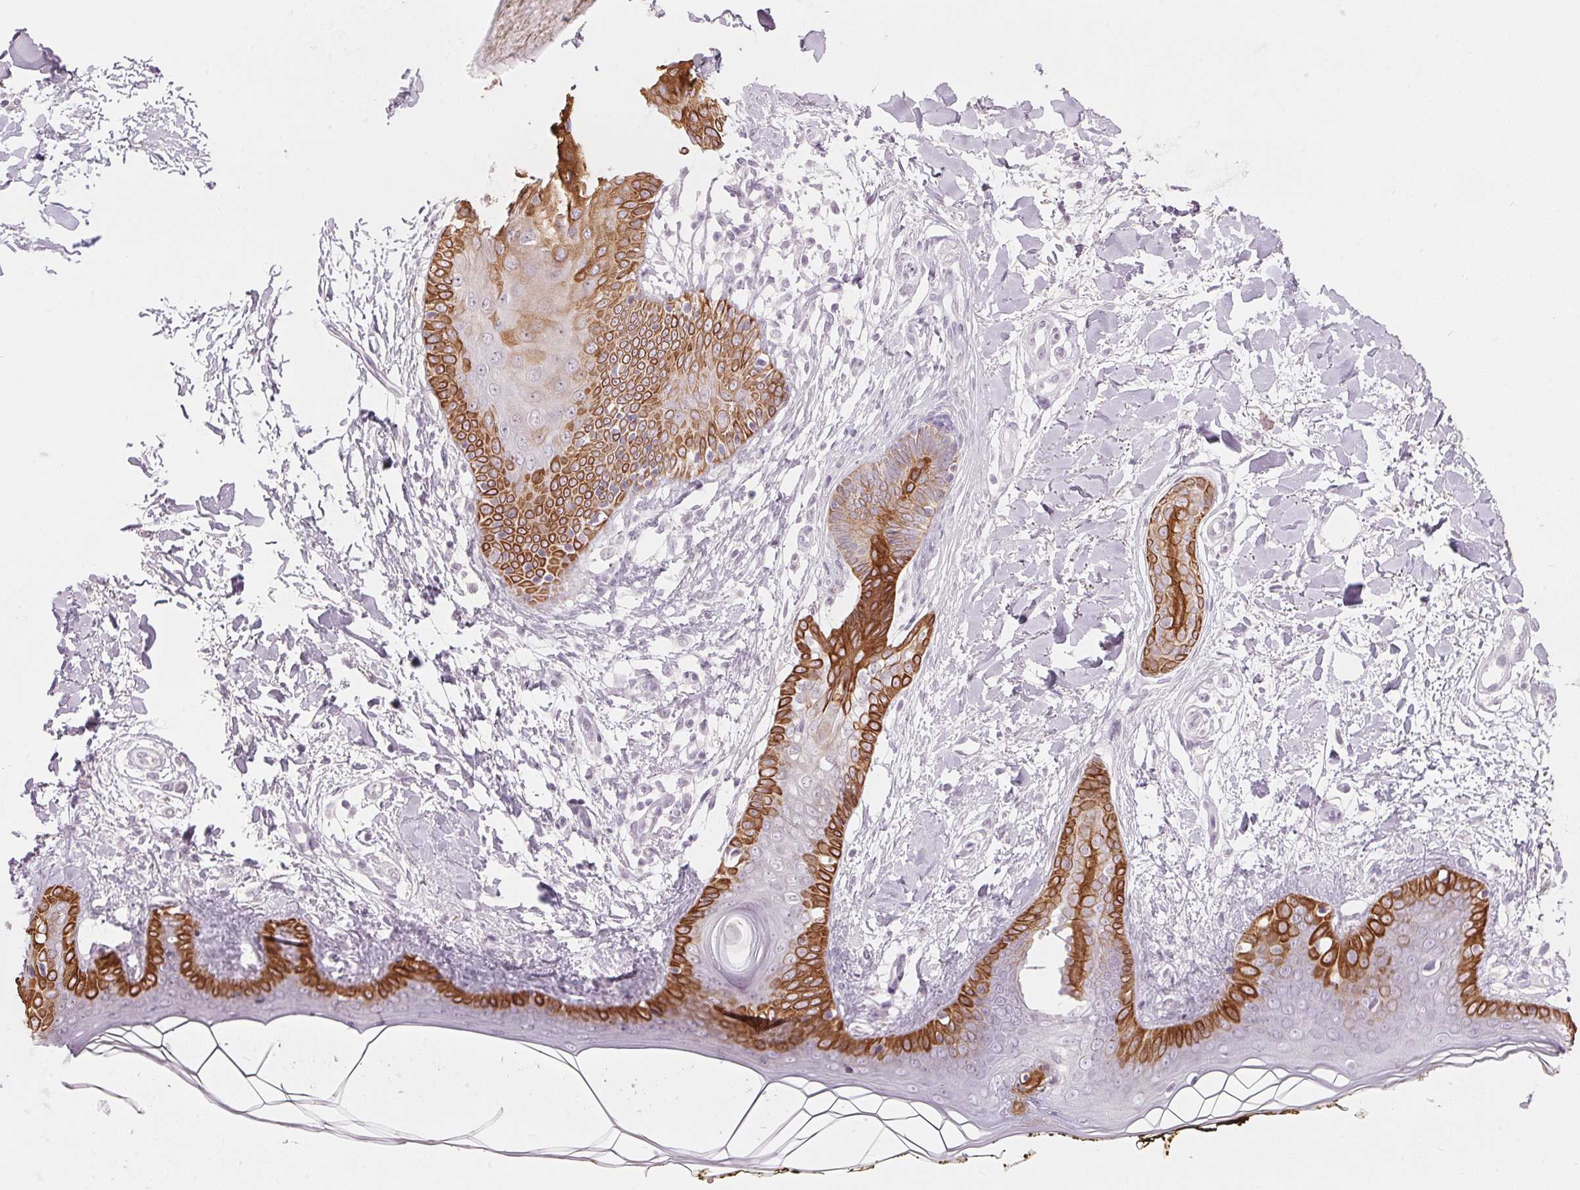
{"staining": {"intensity": "negative", "quantity": "none", "location": "none"}, "tissue": "skin", "cell_type": "Fibroblasts", "image_type": "normal", "snomed": [{"axis": "morphology", "description": "Normal tissue, NOS"}, {"axis": "topography", "description": "Skin"}], "caption": "Immunohistochemical staining of benign skin demonstrates no significant expression in fibroblasts.", "gene": "SCTR", "patient": {"sex": "female", "age": 34}}